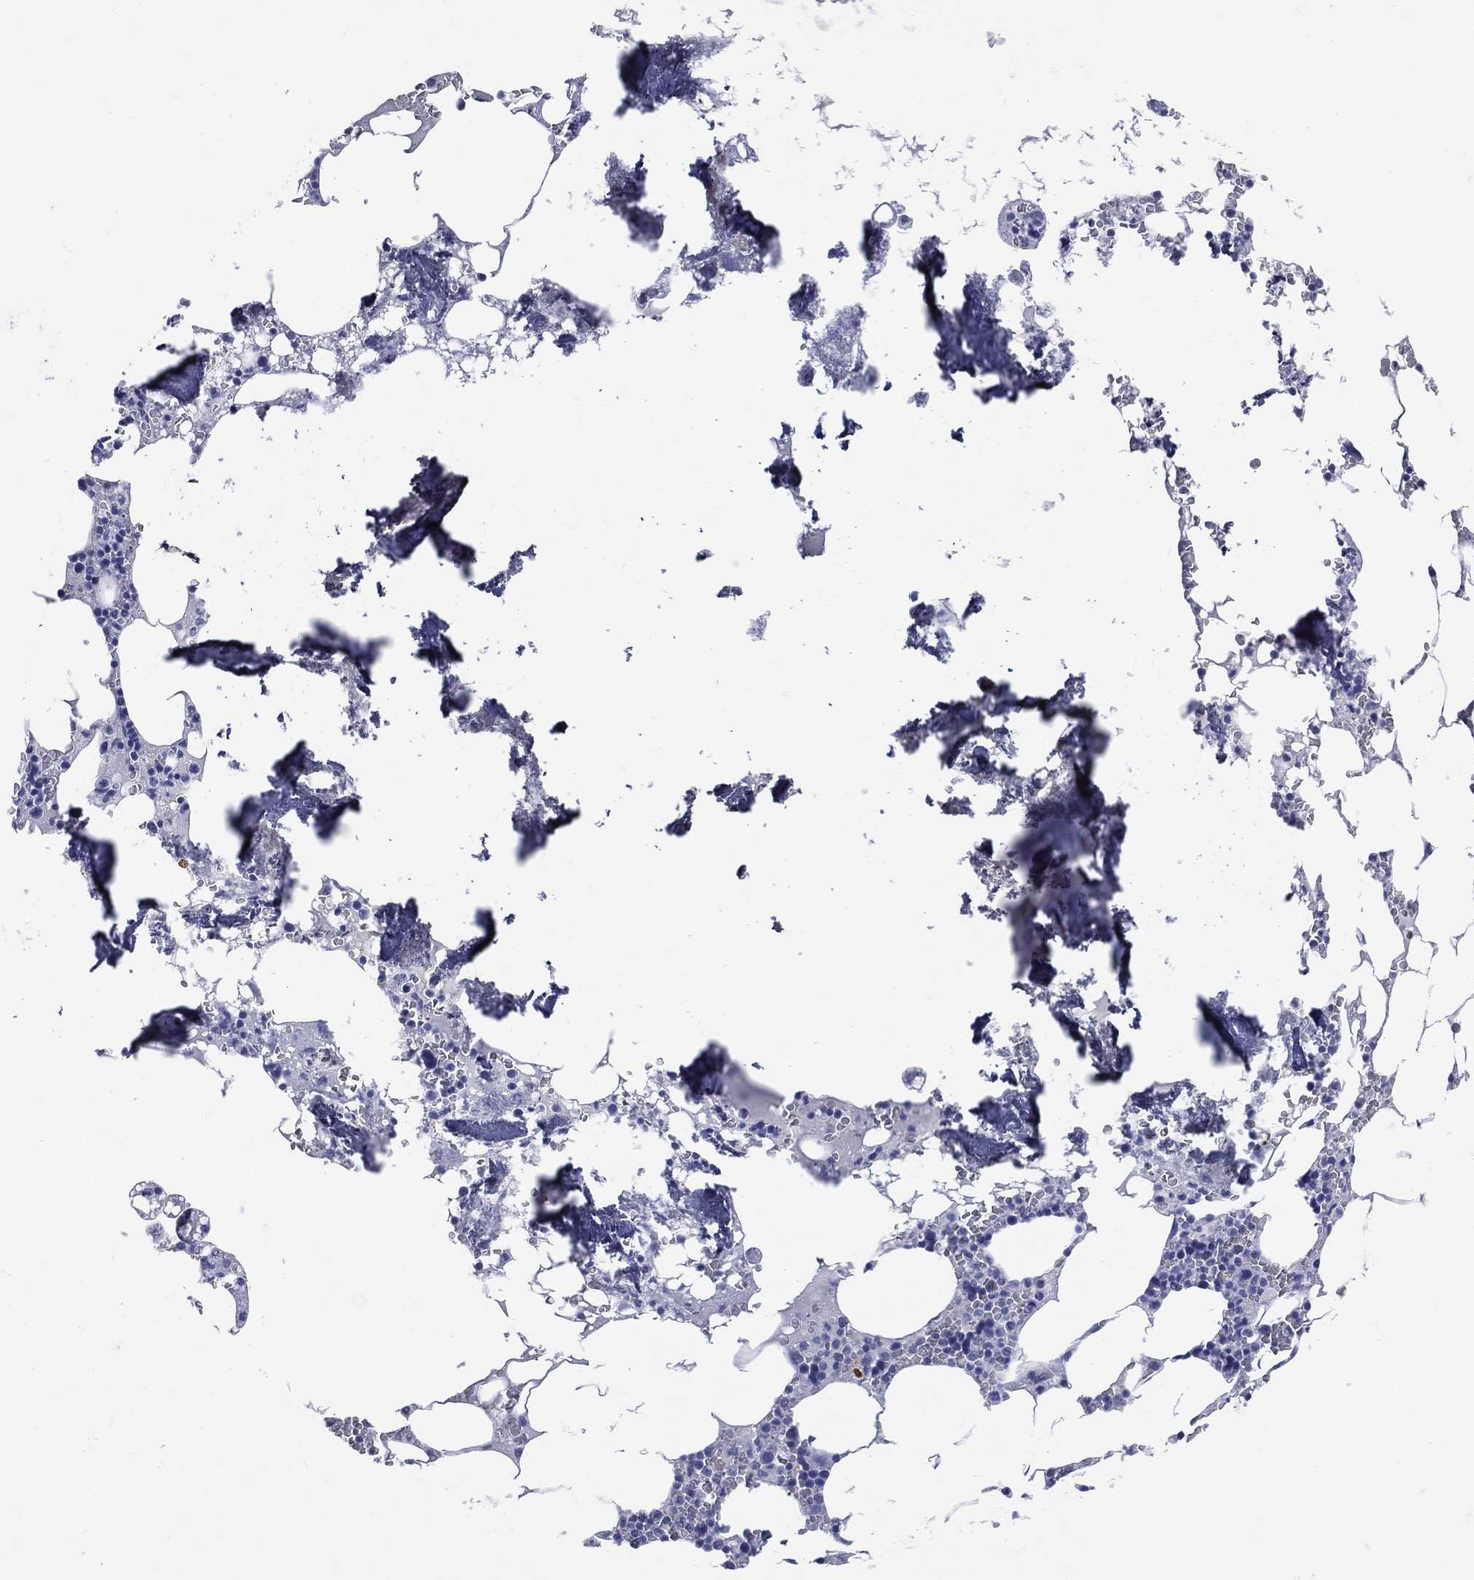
{"staining": {"intensity": "negative", "quantity": "none", "location": "none"}, "tissue": "bone marrow", "cell_type": "Hematopoietic cells", "image_type": "normal", "snomed": [{"axis": "morphology", "description": "Normal tissue, NOS"}, {"axis": "topography", "description": "Bone marrow"}], "caption": "Bone marrow was stained to show a protein in brown. There is no significant positivity in hematopoietic cells. (DAB immunohistochemistry (IHC) visualized using brightfield microscopy, high magnification).", "gene": "CYLC1", "patient": {"sex": "female", "age": 64}}